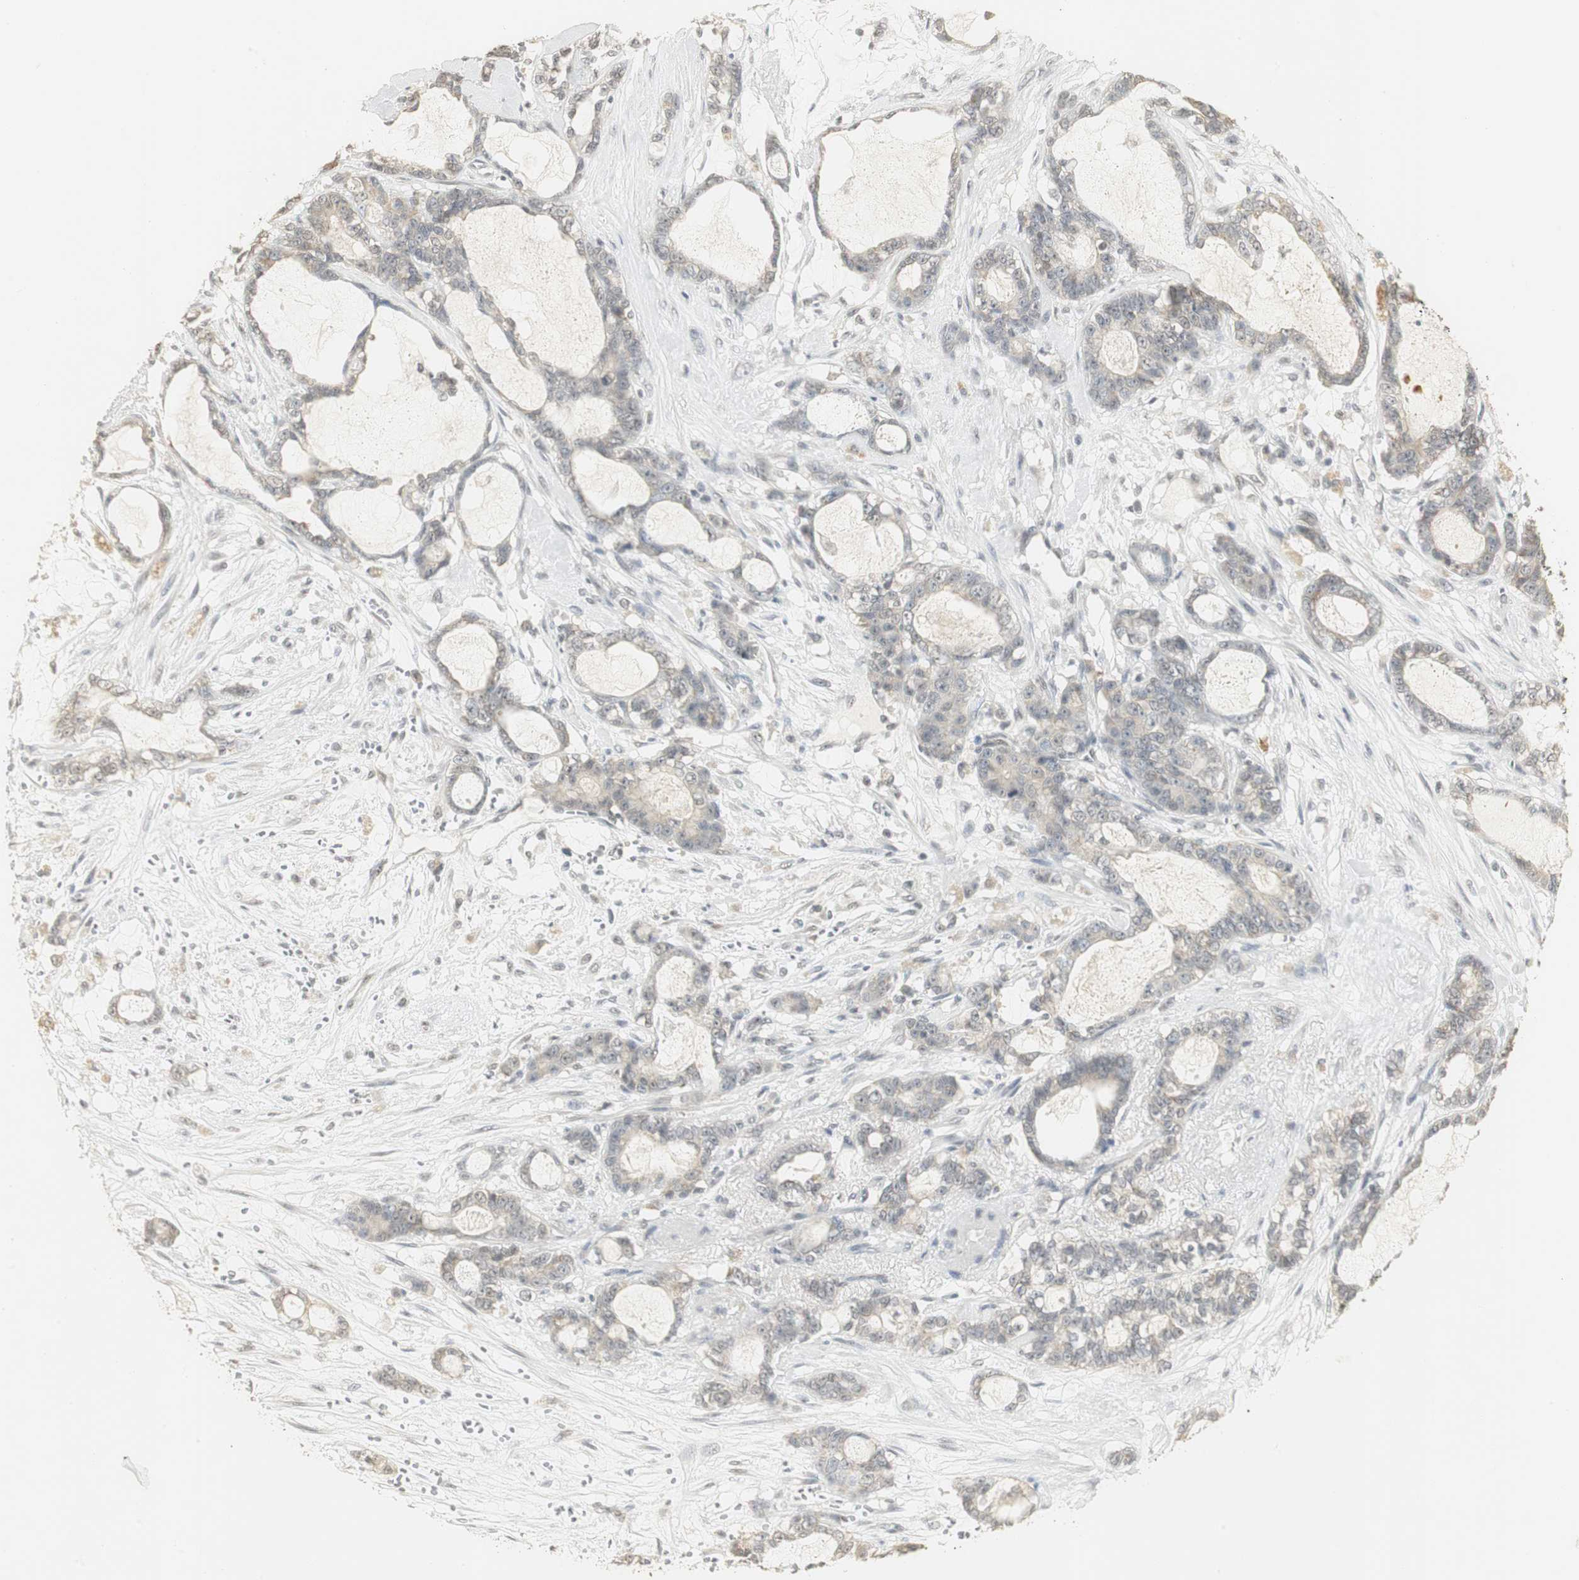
{"staining": {"intensity": "weak", "quantity": "<25%", "location": "cytoplasmic/membranous,nuclear"}, "tissue": "pancreatic cancer", "cell_type": "Tumor cells", "image_type": "cancer", "snomed": [{"axis": "morphology", "description": "Adenocarcinoma, NOS"}, {"axis": "topography", "description": "Pancreas"}], "caption": "Protein analysis of pancreatic cancer (adenocarcinoma) exhibits no significant positivity in tumor cells.", "gene": "ELOA", "patient": {"sex": "female", "age": 73}}